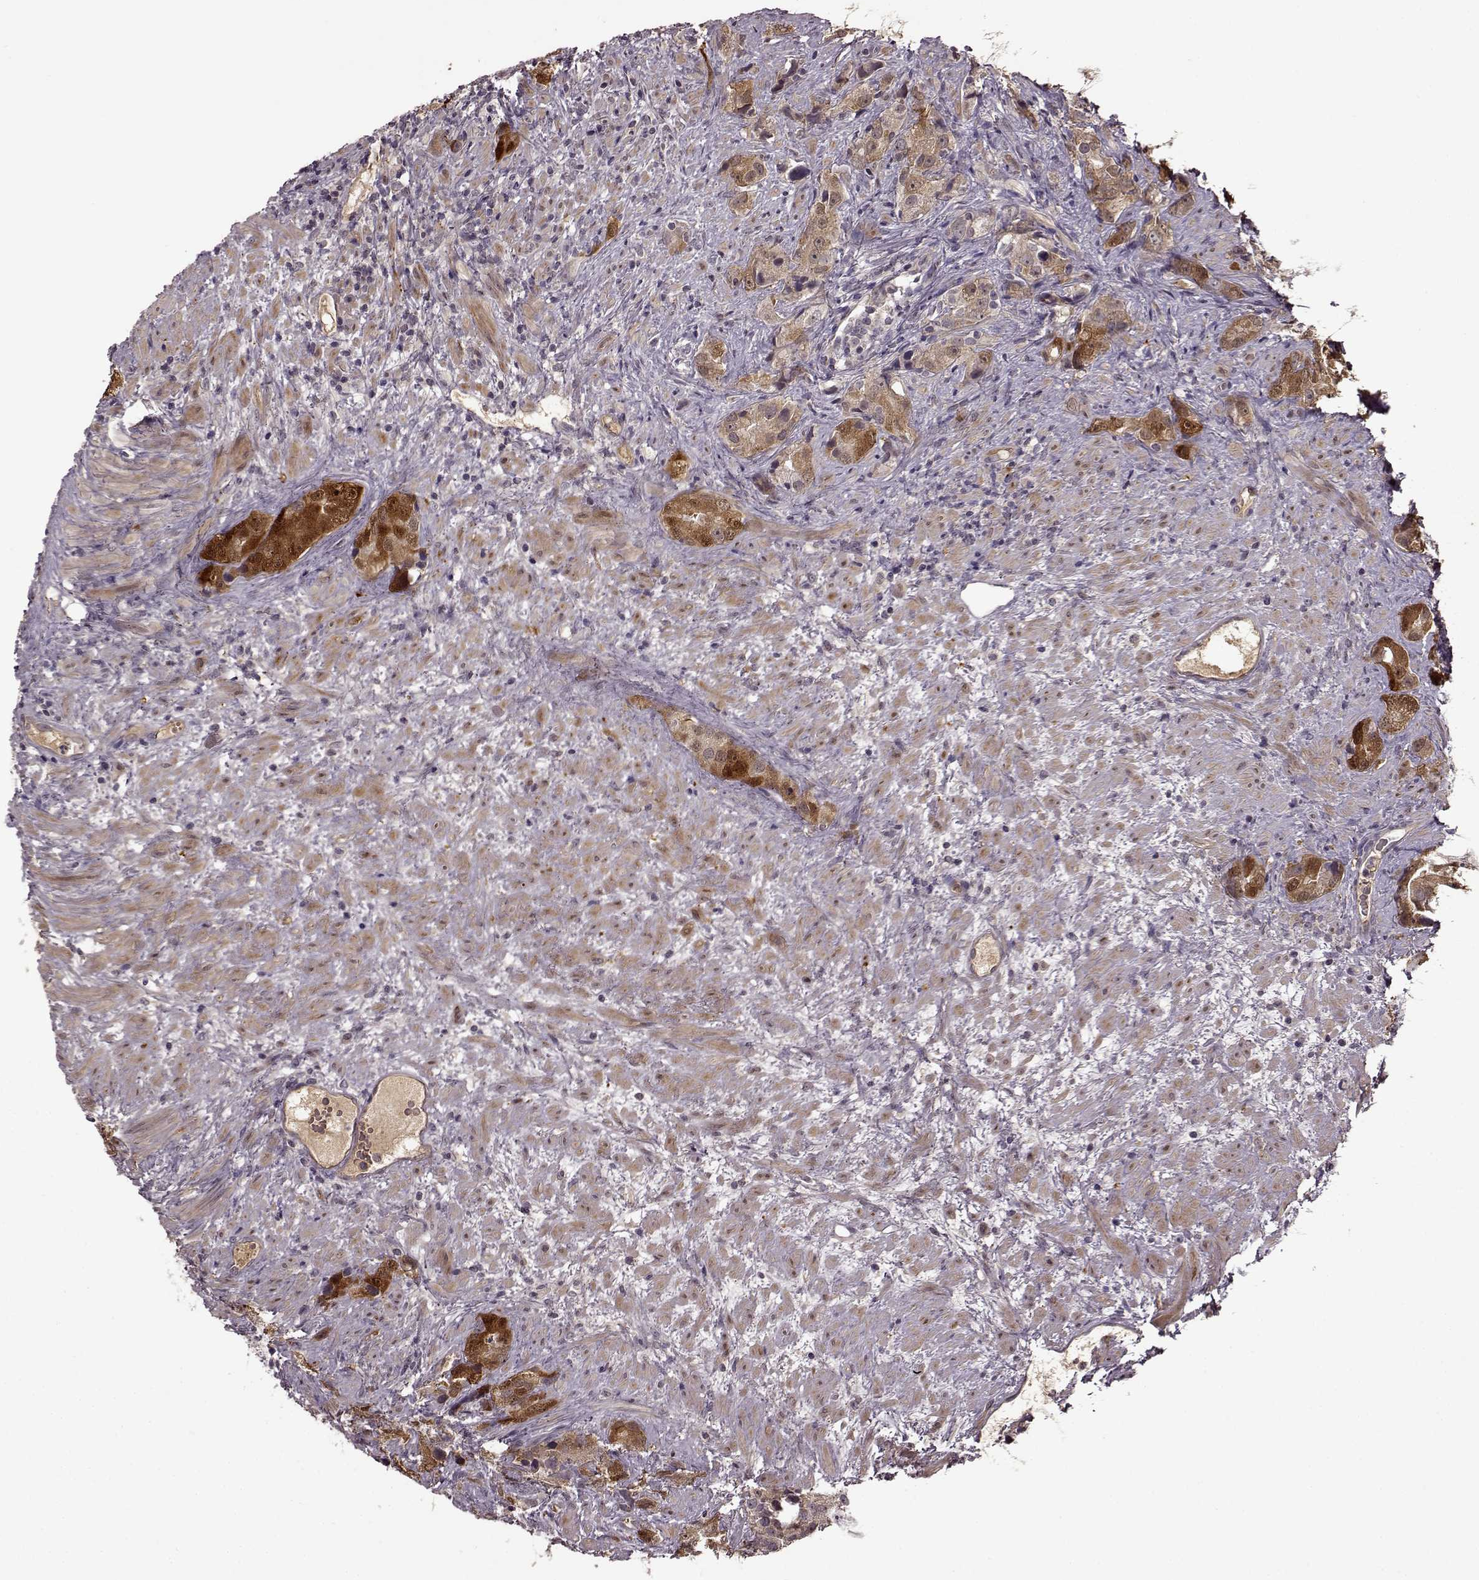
{"staining": {"intensity": "moderate", "quantity": ">75%", "location": "cytoplasmic/membranous"}, "tissue": "prostate cancer", "cell_type": "Tumor cells", "image_type": "cancer", "snomed": [{"axis": "morphology", "description": "Adenocarcinoma, High grade"}, {"axis": "topography", "description": "Prostate"}], "caption": "Brown immunohistochemical staining in adenocarcinoma (high-grade) (prostate) exhibits moderate cytoplasmic/membranous positivity in about >75% of tumor cells. Nuclei are stained in blue.", "gene": "MAIP1", "patient": {"sex": "male", "age": 90}}